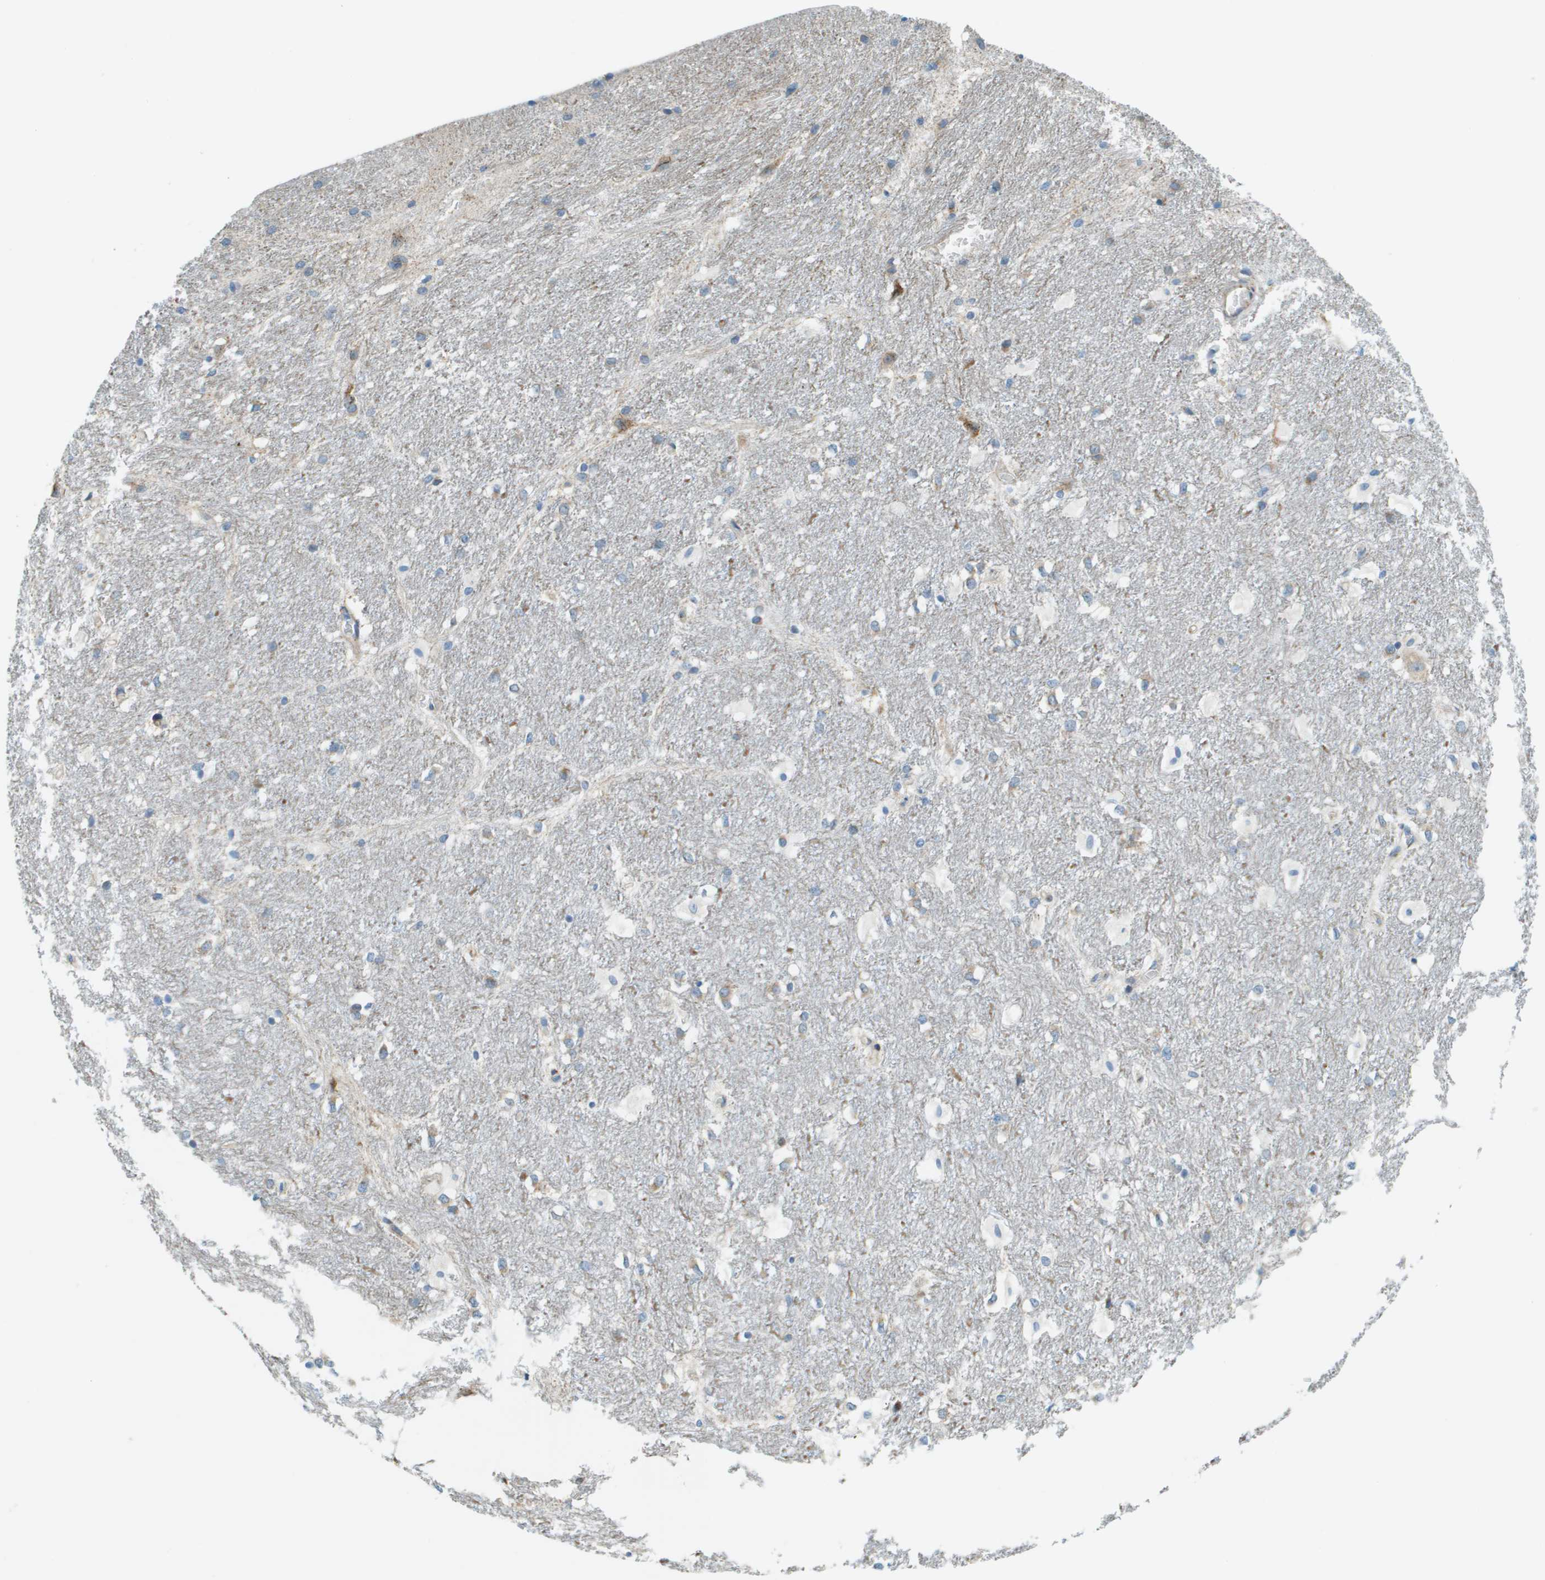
{"staining": {"intensity": "moderate", "quantity": "<25%", "location": "cytoplasmic/membranous"}, "tissue": "hippocampus", "cell_type": "Glial cells", "image_type": "normal", "snomed": [{"axis": "morphology", "description": "Normal tissue, NOS"}, {"axis": "topography", "description": "Hippocampus"}], "caption": "Hippocampus stained for a protein (brown) exhibits moderate cytoplasmic/membranous positive staining in approximately <25% of glial cells.", "gene": "ACBD3", "patient": {"sex": "female", "age": 19}}